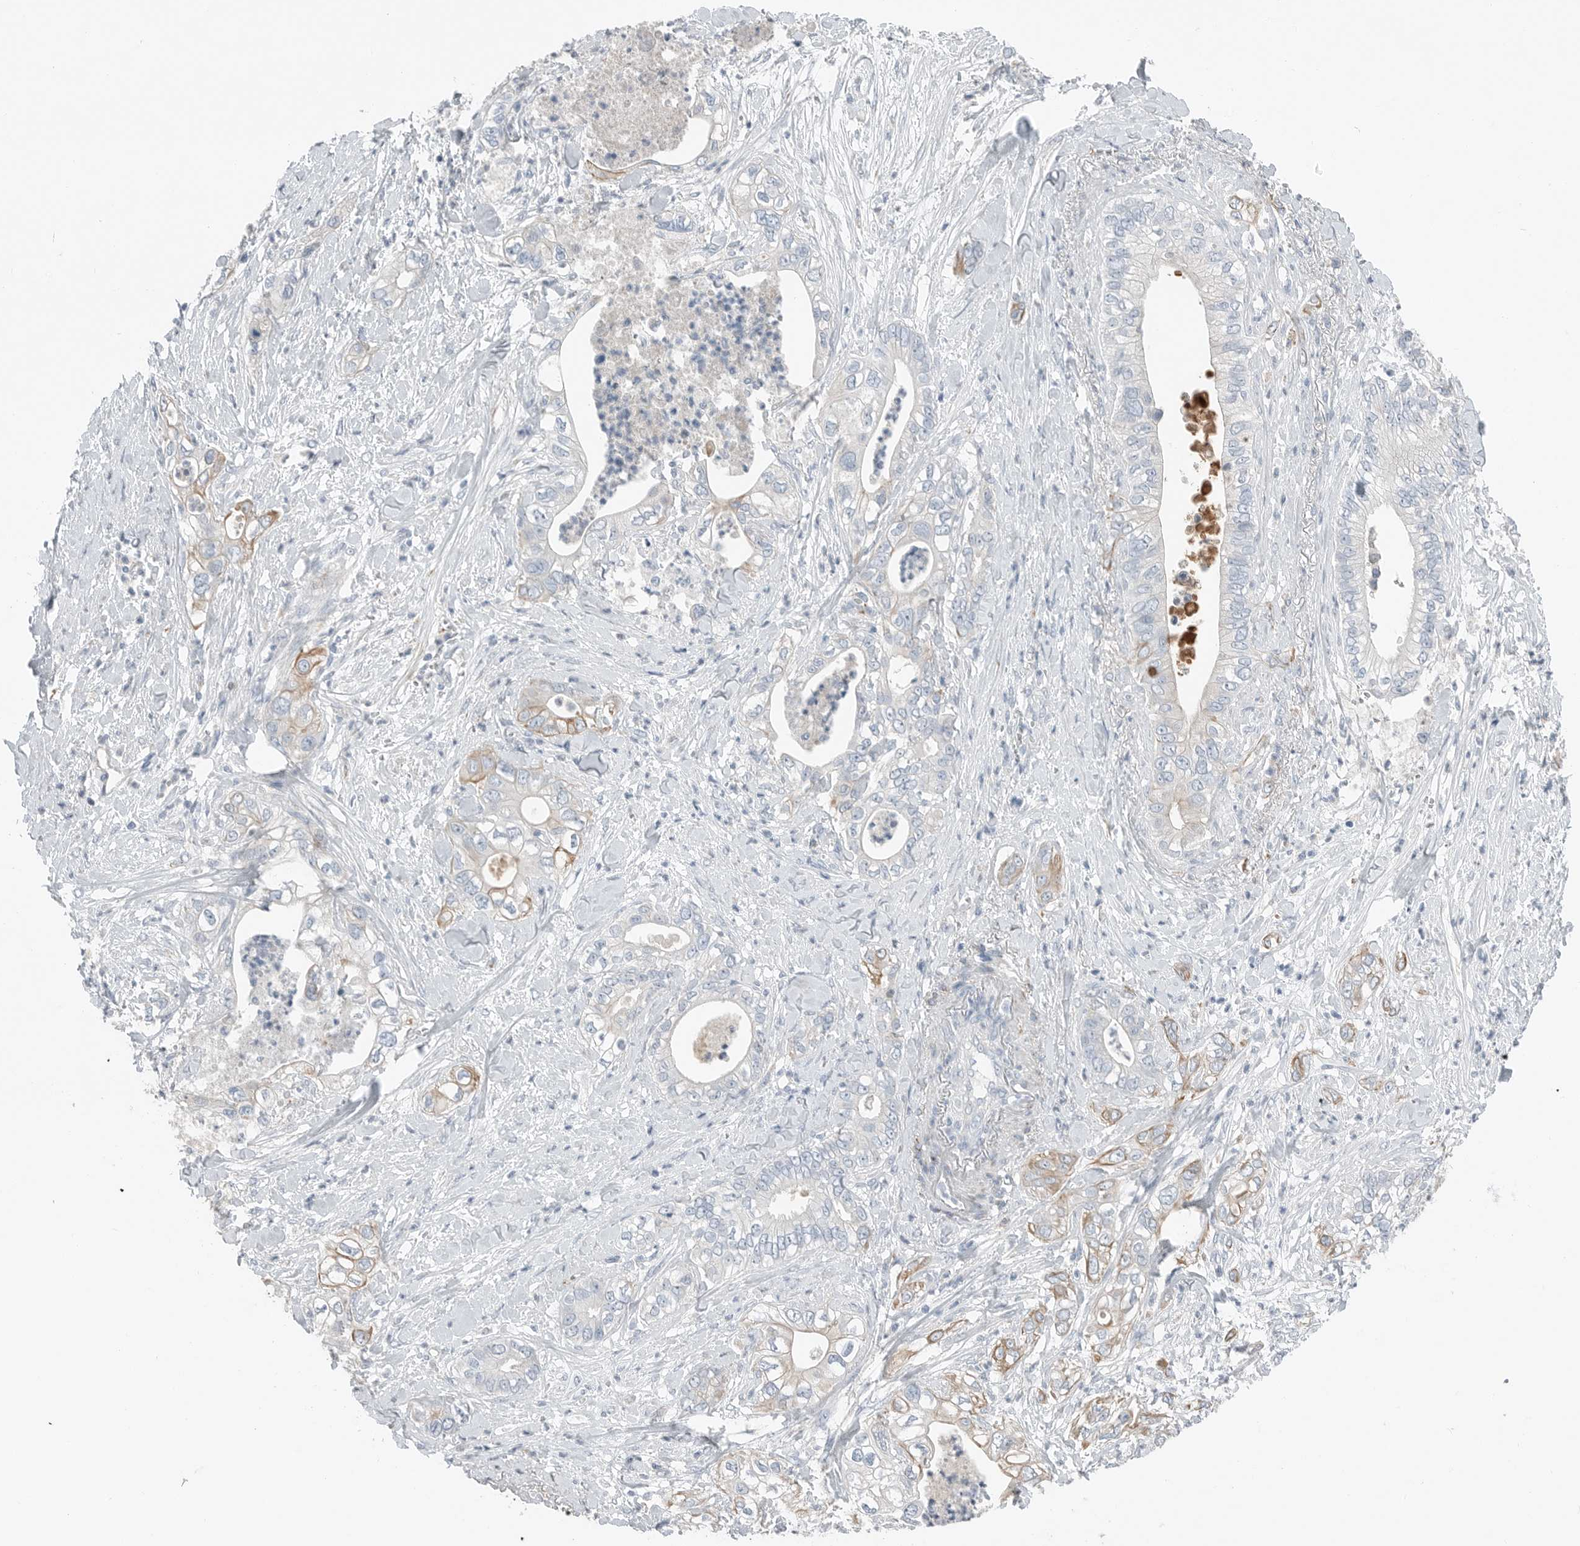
{"staining": {"intensity": "weak", "quantity": "<25%", "location": "cytoplasmic/membranous"}, "tissue": "pancreatic cancer", "cell_type": "Tumor cells", "image_type": "cancer", "snomed": [{"axis": "morphology", "description": "Adenocarcinoma, NOS"}, {"axis": "topography", "description": "Pancreas"}], "caption": "This is a image of IHC staining of pancreatic adenocarcinoma, which shows no expression in tumor cells.", "gene": "SERPINB7", "patient": {"sex": "female", "age": 78}}